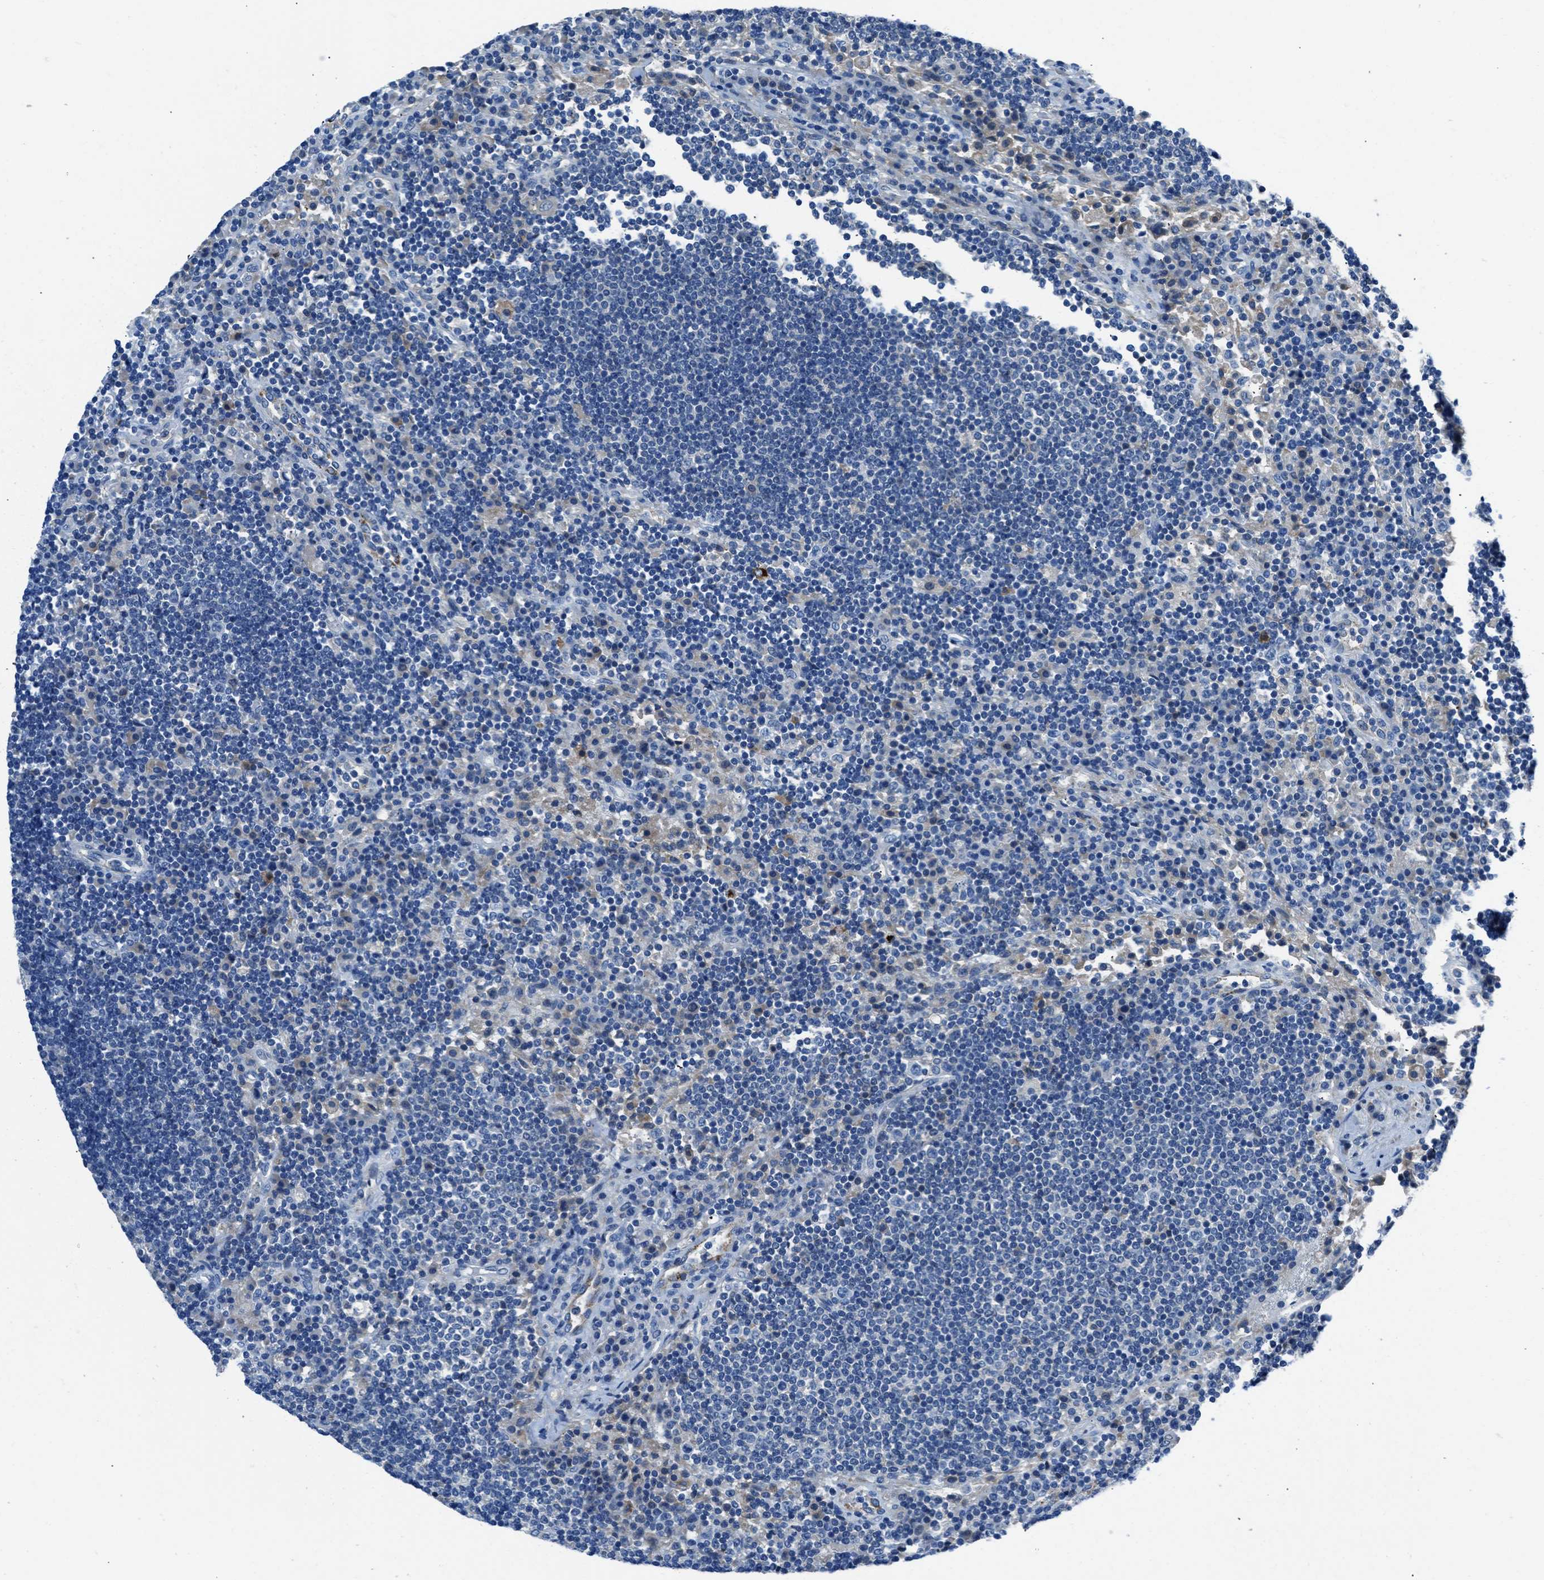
{"staining": {"intensity": "negative", "quantity": "none", "location": "none"}, "tissue": "lymph node", "cell_type": "Germinal center cells", "image_type": "normal", "snomed": [{"axis": "morphology", "description": "Normal tissue, NOS"}, {"axis": "topography", "description": "Lymph node"}], "caption": "The photomicrograph reveals no significant staining in germinal center cells of lymph node. The staining was performed using DAB to visualize the protein expression in brown, while the nuclei were stained in blue with hematoxylin (Magnification: 20x).", "gene": "SLC38A6", "patient": {"sex": "female", "age": 53}}